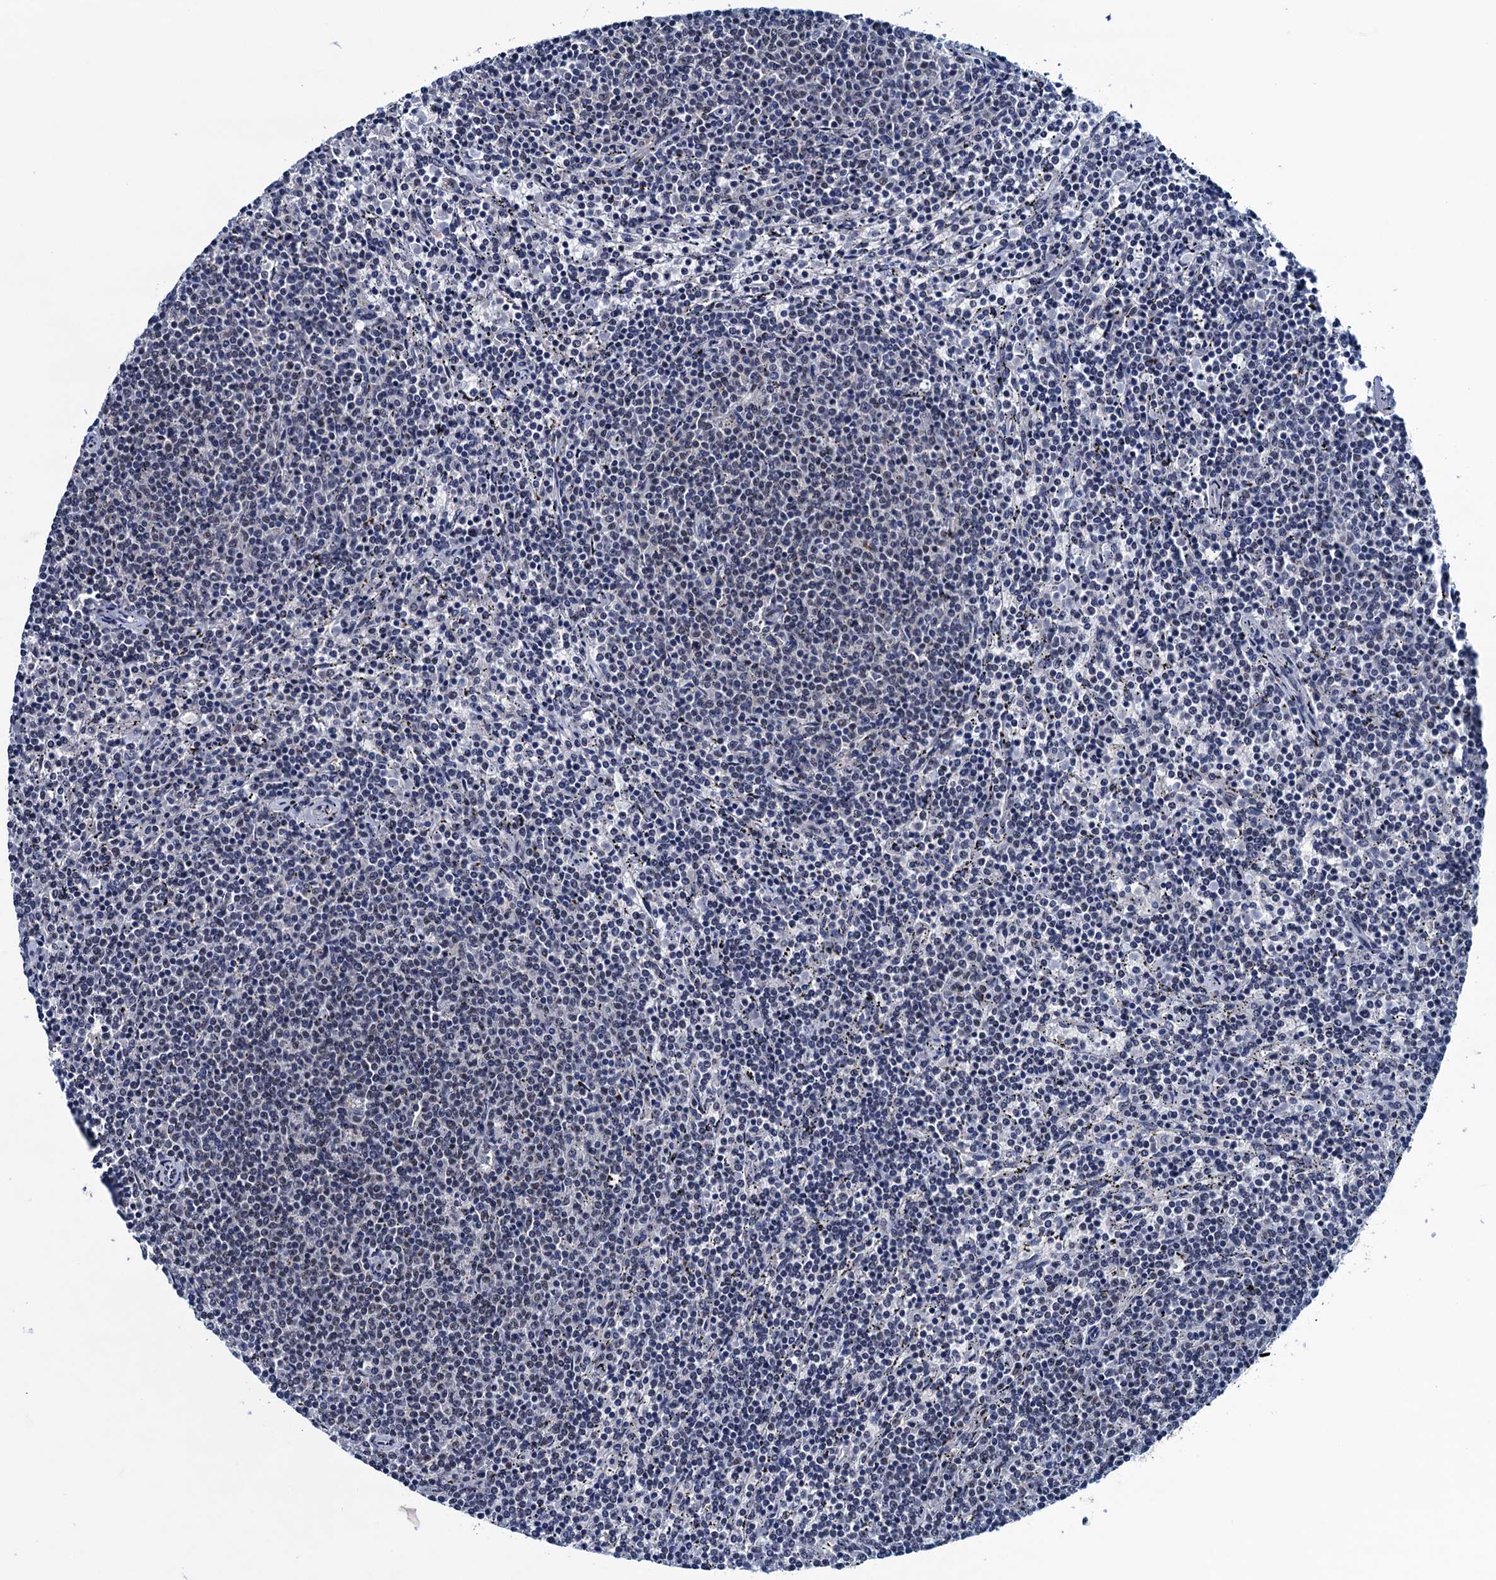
{"staining": {"intensity": "negative", "quantity": "none", "location": "none"}, "tissue": "lymphoma", "cell_type": "Tumor cells", "image_type": "cancer", "snomed": [{"axis": "morphology", "description": "Malignant lymphoma, non-Hodgkin's type, Low grade"}, {"axis": "topography", "description": "Spleen"}], "caption": "A histopathology image of malignant lymphoma, non-Hodgkin's type (low-grade) stained for a protein exhibits no brown staining in tumor cells. The staining was performed using DAB to visualize the protein expression in brown, while the nuclei were stained in blue with hematoxylin (Magnification: 20x).", "gene": "FNBP4", "patient": {"sex": "female", "age": 50}}